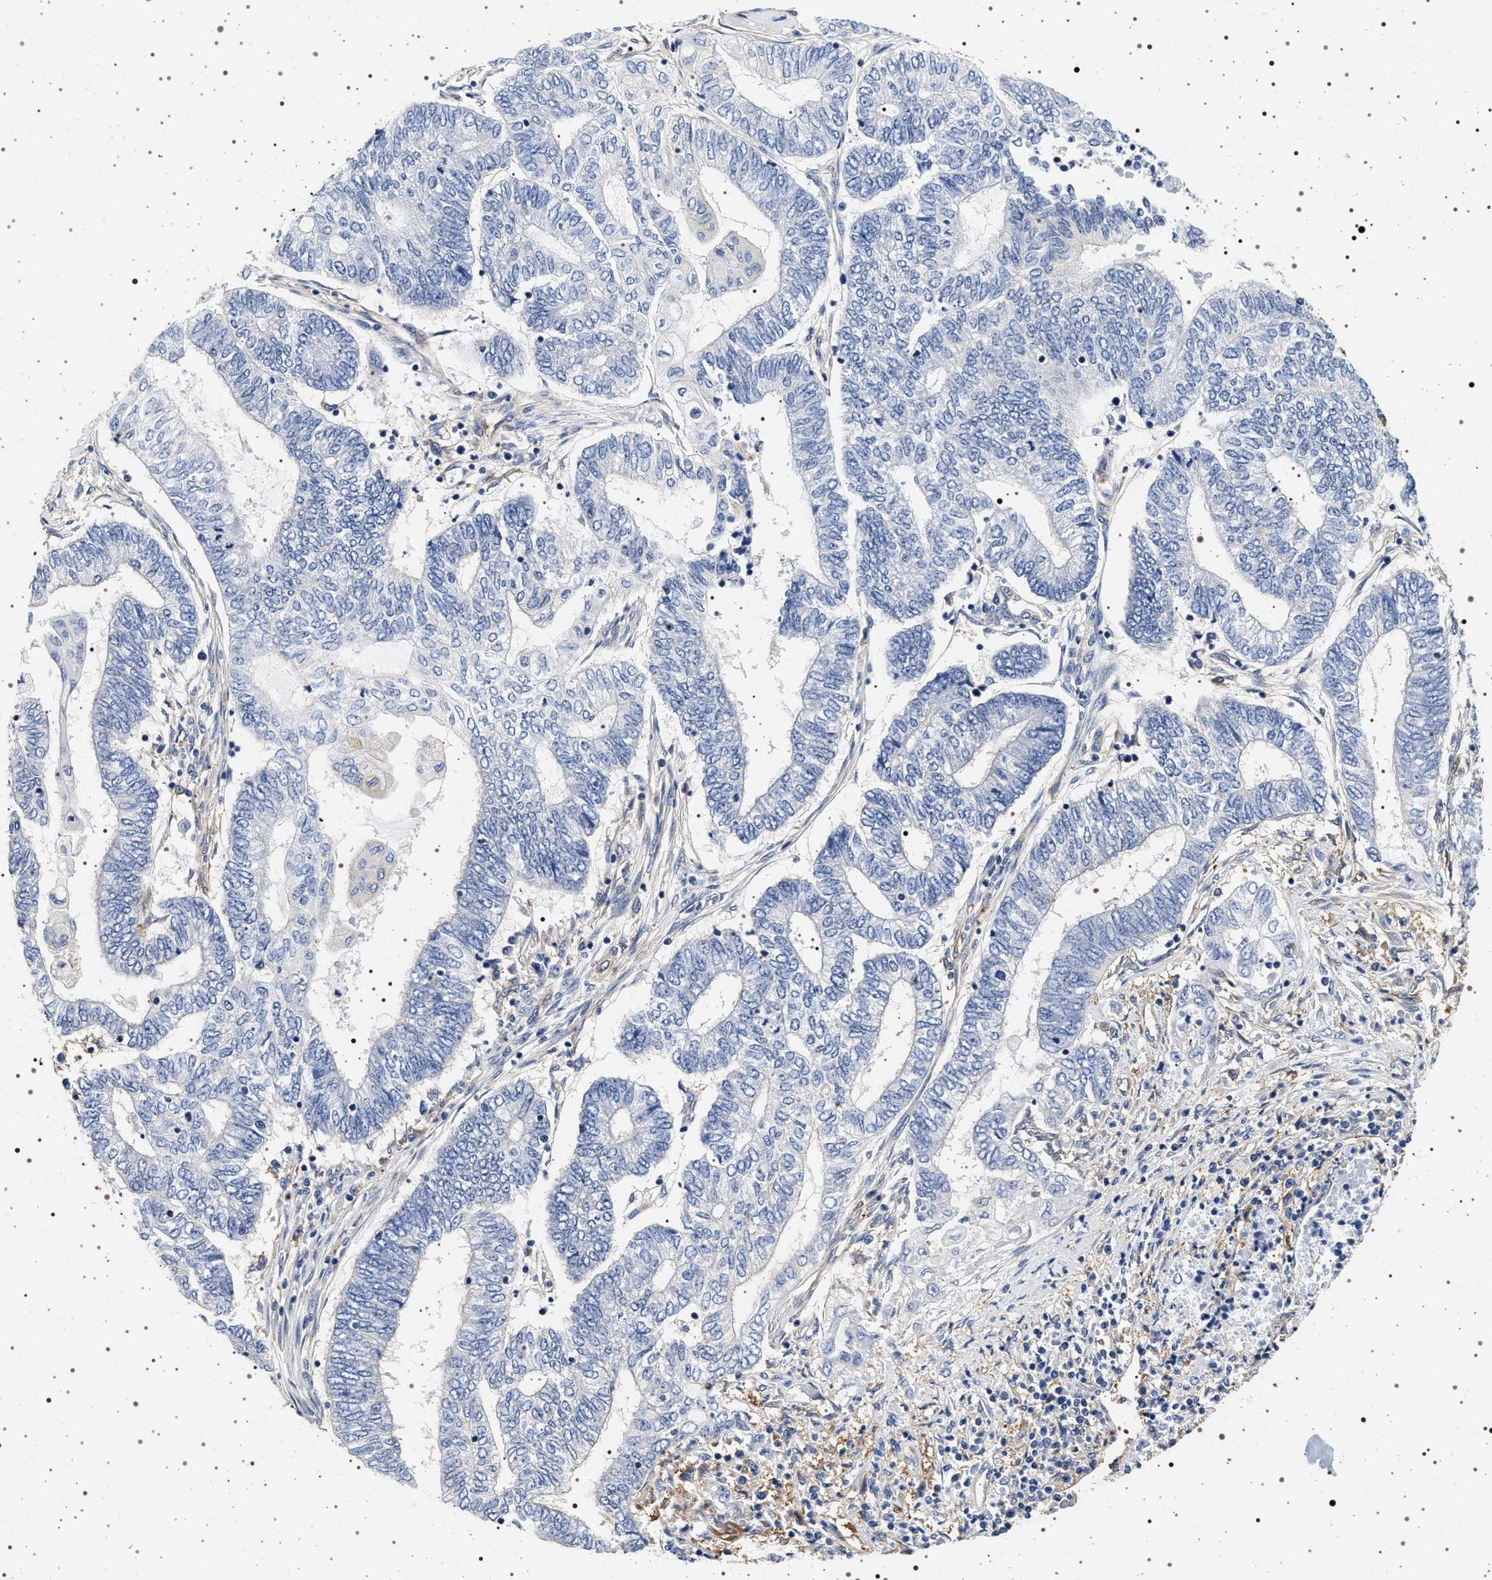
{"staining": {"intensity": "negative", "quantity": "none", "location": "none"}, "tissue": "endometrial cancer", "cell_type": "Tumor cells", "image_type": "cancer", "snomed": [{"axis": "morphology", "description": "Adenocarcinoma, NOS"}, {"axis": "topography", "description": "Uterus"}, {"axis": "topography", "description": "Endometrium"}], "caption": "DAB immunohistochemical staining of endometrial cancer (adenocarcinoma) reveals no significant staining in tumor cells. (DAB (3,3'-diaminobenzidine) immunohistochemistry (IHC), high magnification).", "gene": "HSD17B1", "patient": {"sex": "female", "age": 70}}